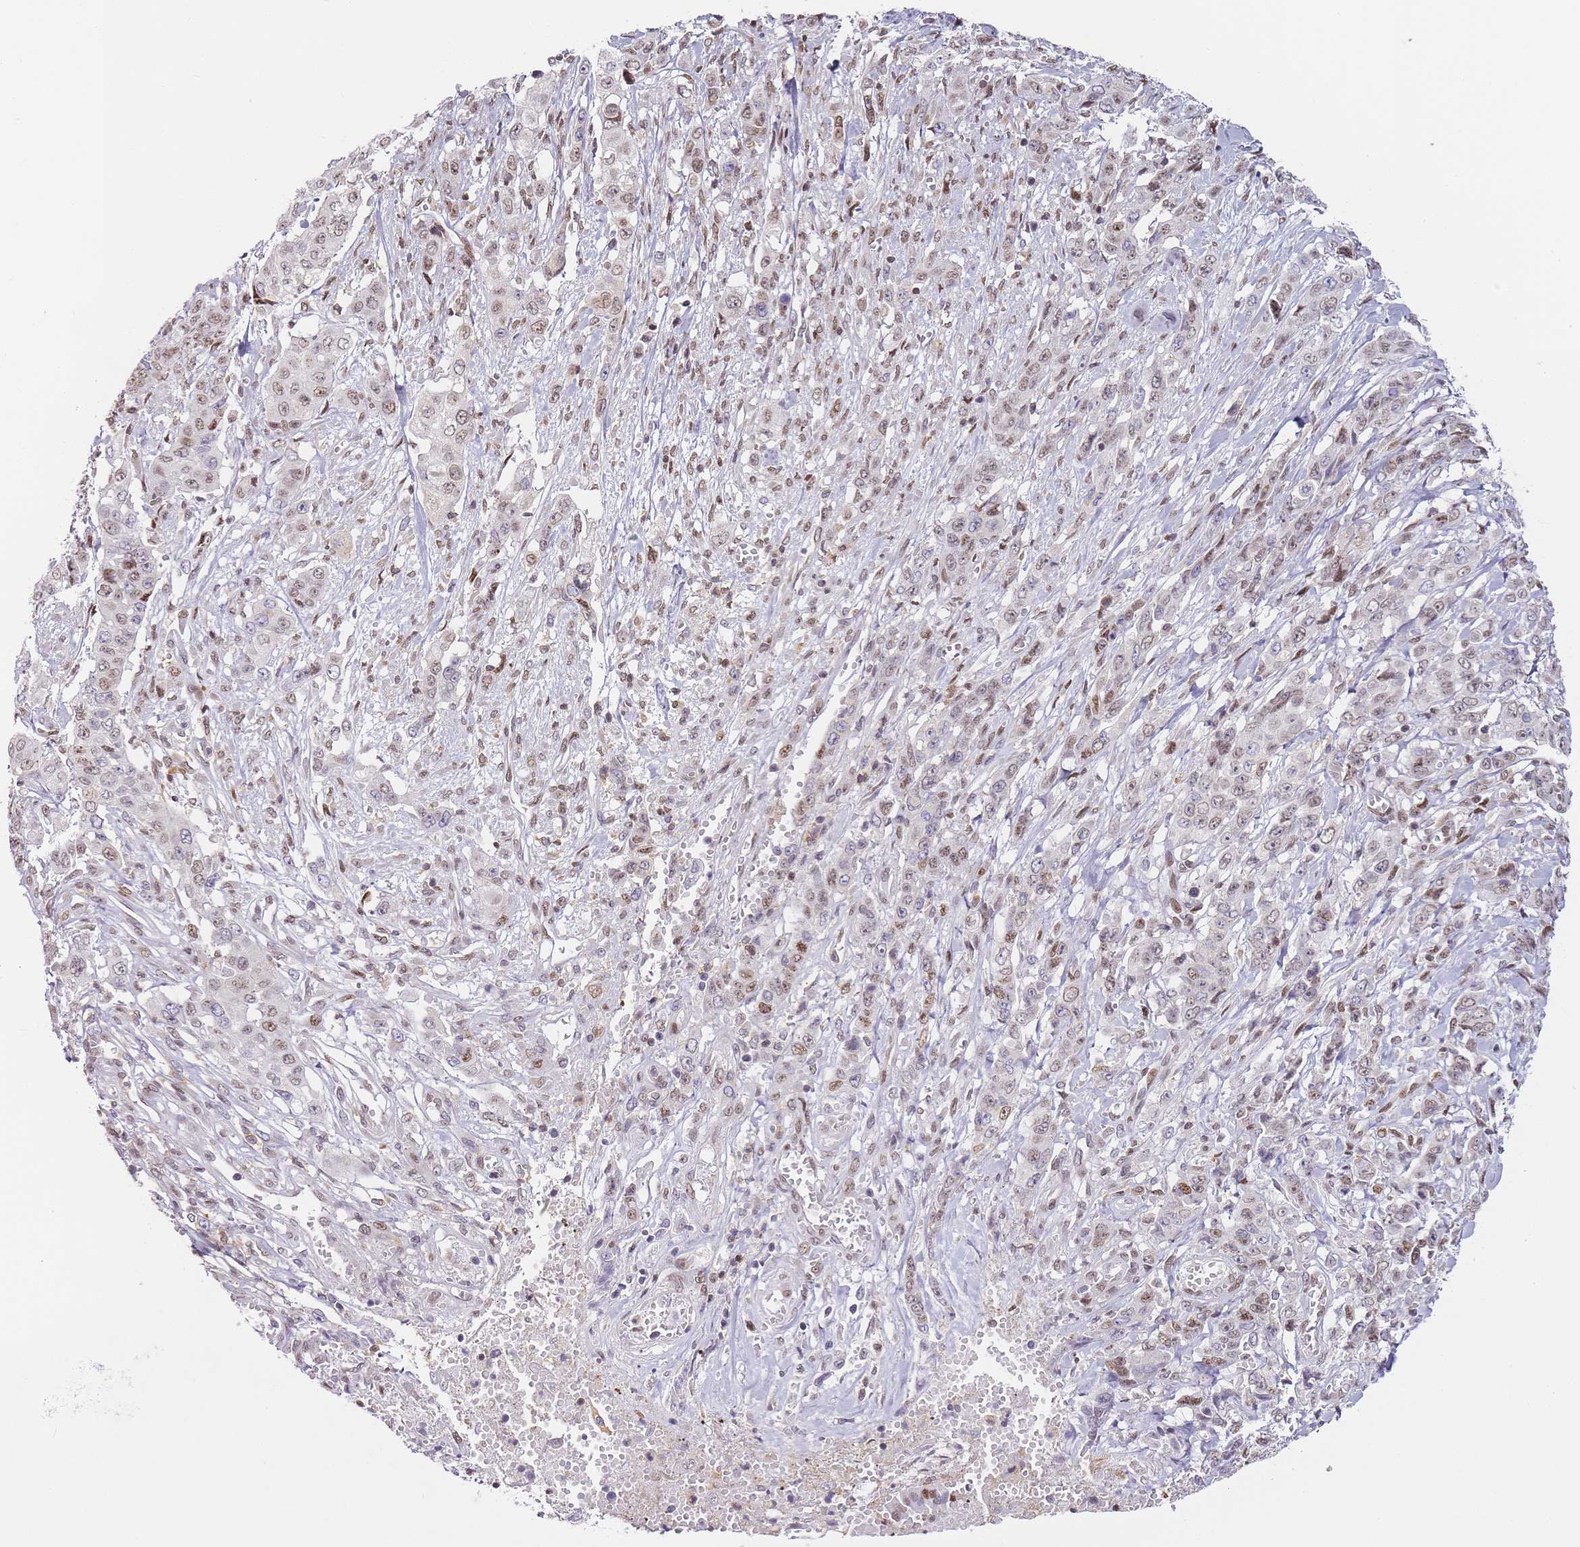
{"staining": {"intensity": "weak", "quantity": "25%-75%", "location": "nuclear"}, "tissue": "stomach cancer", "cell_type": "Tumor cells", "image_type": "cancer", "snomed": [{"axis": "morphology", "description": "Normal tissue, NOS"}, {"axis": "morphology", "description": "Adenocarcinoma, NOS"}, {"axis": "topography", "description": "Stomach"}], "caption": "This image exhibits immunohistochemistry (IHC) staining of stomach cancer (adenocarcinoma), with low weak nuclear staining in about 25%-75% of tumor cells.", "gene": "JAKMIP1", "patient": {"sex": "female", "age": 64}}